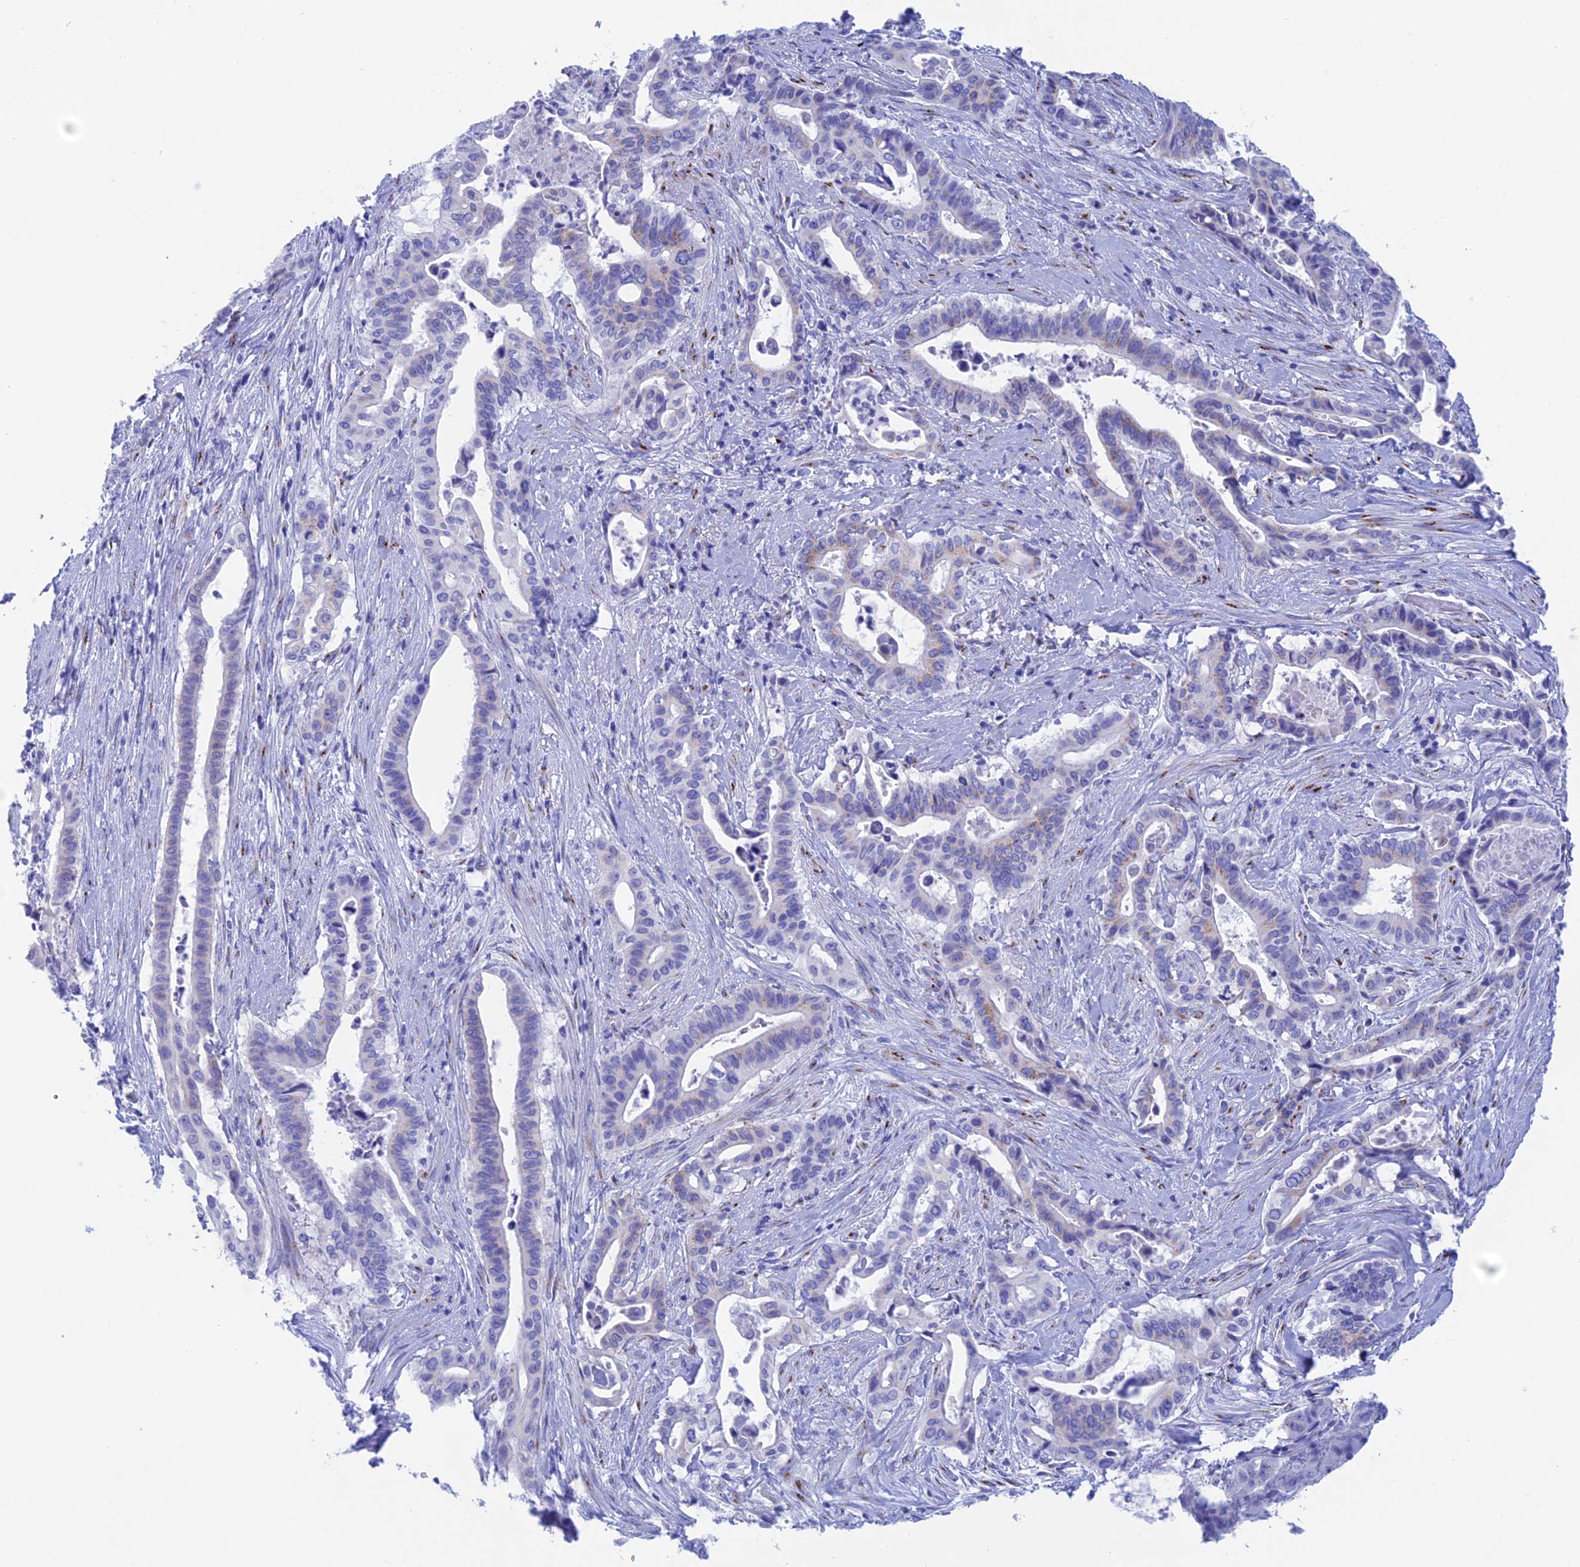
{"staining": {"intensity": "negative", "quantity": "none", "location": "none"}, "tissue": "pancreatic cancer", "cell_type": "Tumor cells", "image_type": "cancer", "snomed": [{"axis": "morphology", "description": "Adenocarcinoma, NOS"}, {"axis": "topography", "description": "Pancreas"}], "caption": "This is a photomicrograph of immunohistochemistry staining of pancreatic adenocarcinoma, which shows no expression in tumor cells.", "gene": "ERICH4", "patient": {"sex": "female", "age": 77}}